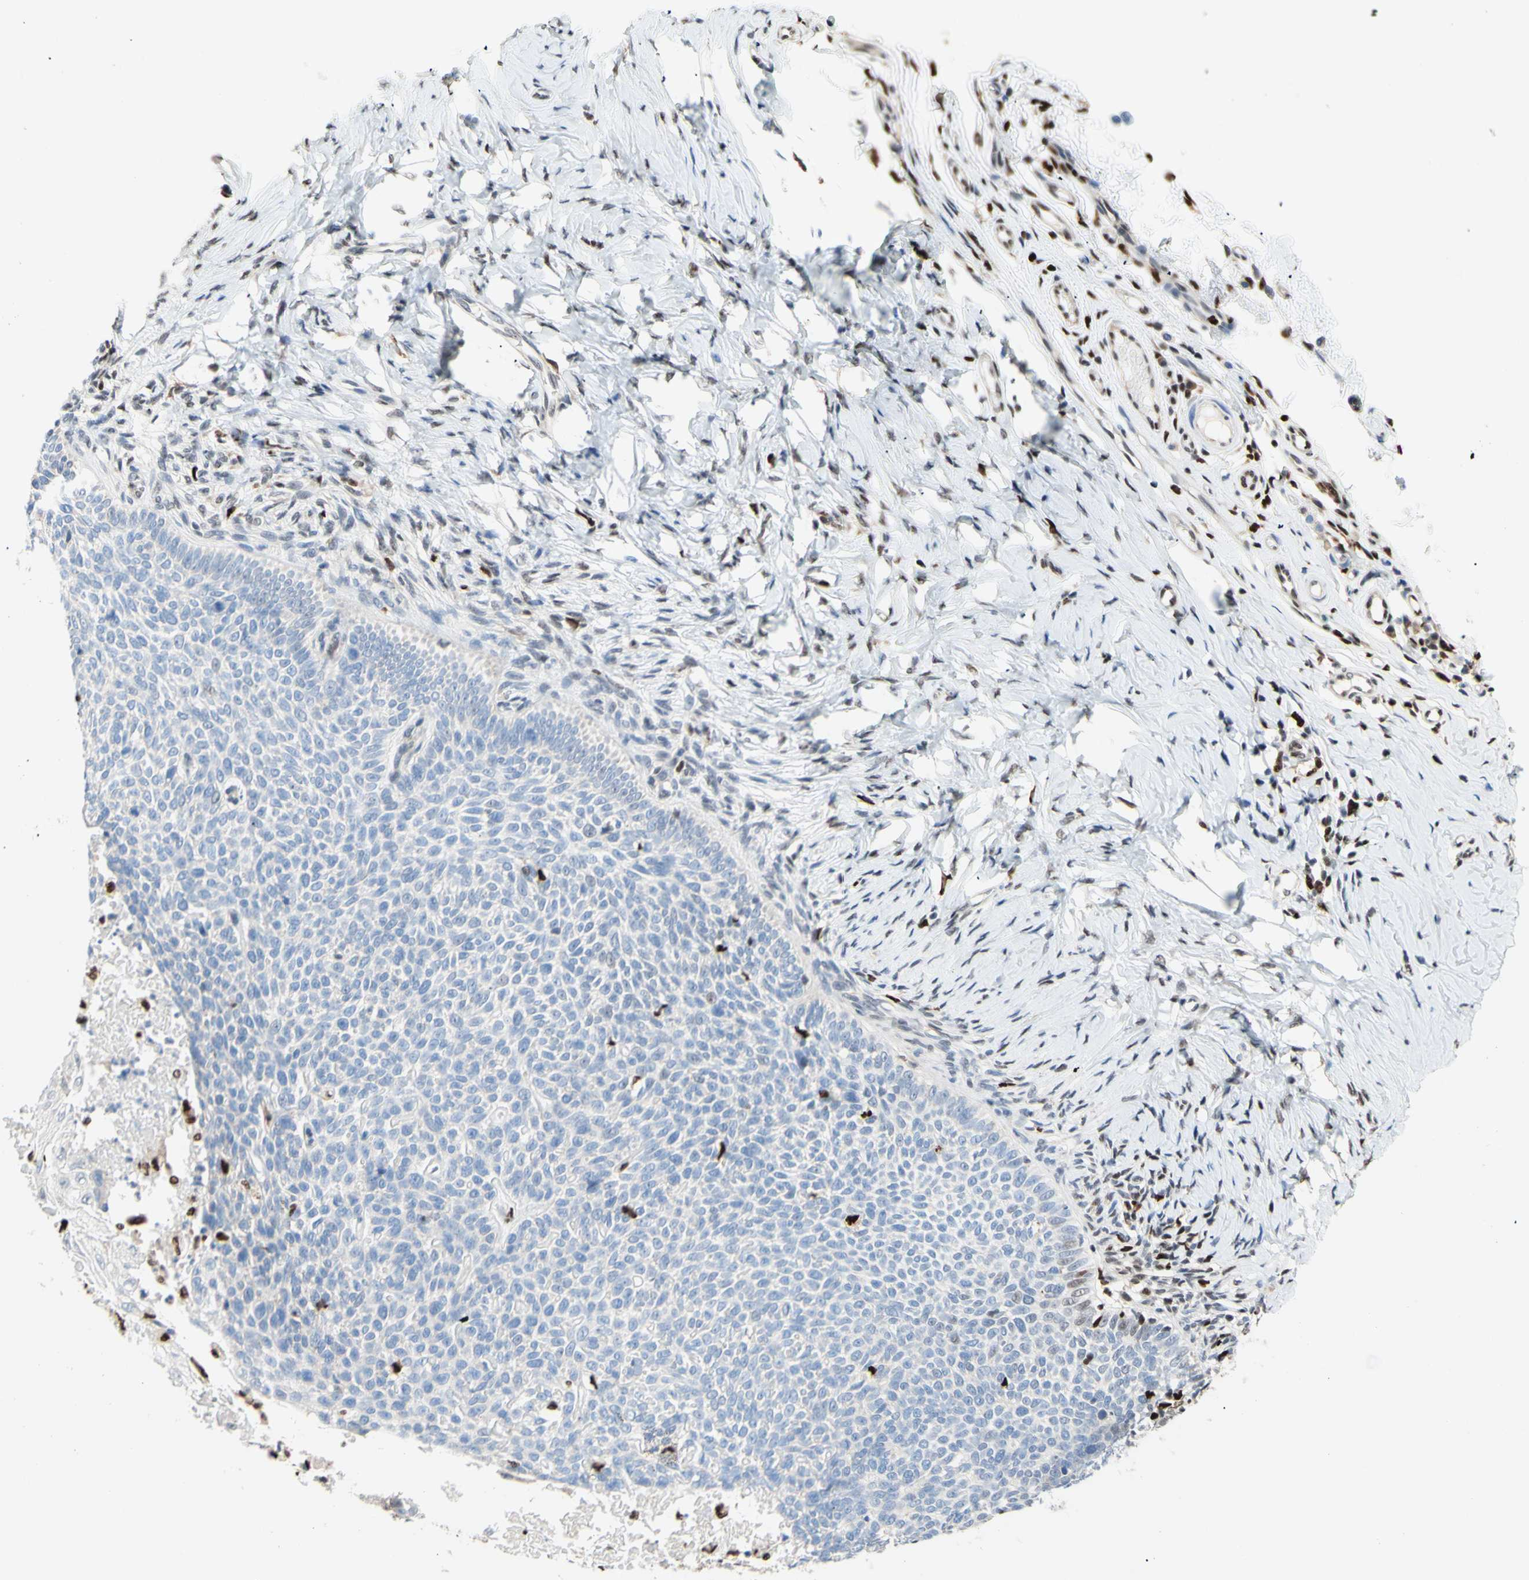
{"staining": {"intensity": "negative", "quantity": "none", "location": "none"}, "tissue": "skin cancer", "cell_type": "Tumor cells", "image_type": "cancer", "snomed": [{"axis": "morphology", "description": "Normal tissue, NOS"}, {"axis": "morphology", "description": "Basal cell carcinoma"}, {"axis": "topography", "description": "Skin"}], "caption": "The histopathology image exhibits no significant staining in tumor cells of basal cell carcinoma (skin).", "gene": "EED", "patient": {"sex": "male", "age": 87}}